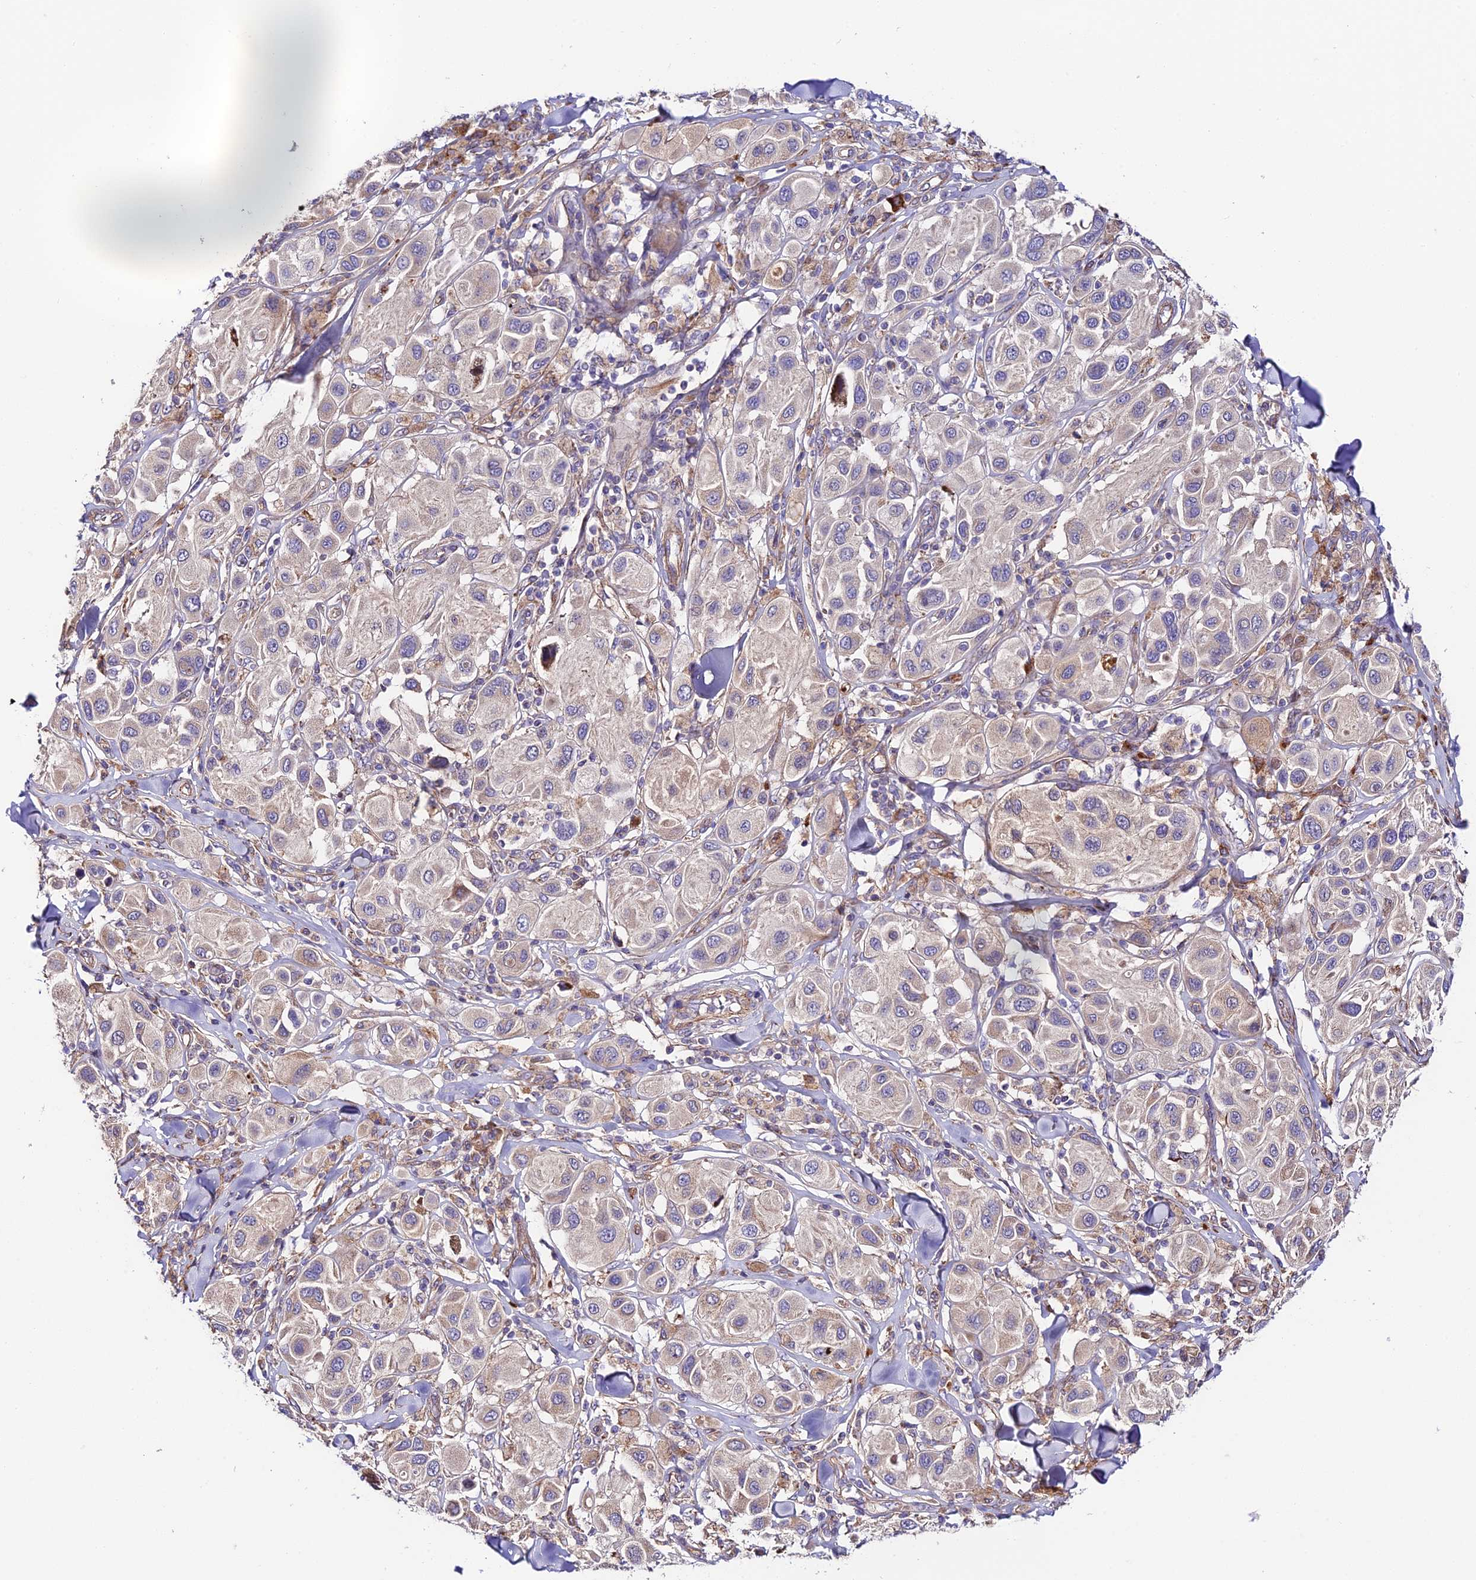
{"staining": {"intensity": "weak", "quantity": "<25%", "location": "cytoplasmic/membranous"}, "tissue": "melanoma", "cell_type": "Tumor cells", "image_type": "cancer", "snomed": [{"axis": "morphology", "description": "Malignant melanoma, Metastatic site"}, {"axis": "topography", "description": "Skin"}], "caption": "High power microscopy histopathology image of an immunohistochemistry (IHC) image of malignant melanoma (metastatic site), revealing no significant expression in tumor cells.", "gene": "VPS13C", "patient": {"sex": "male", "age": 41}}